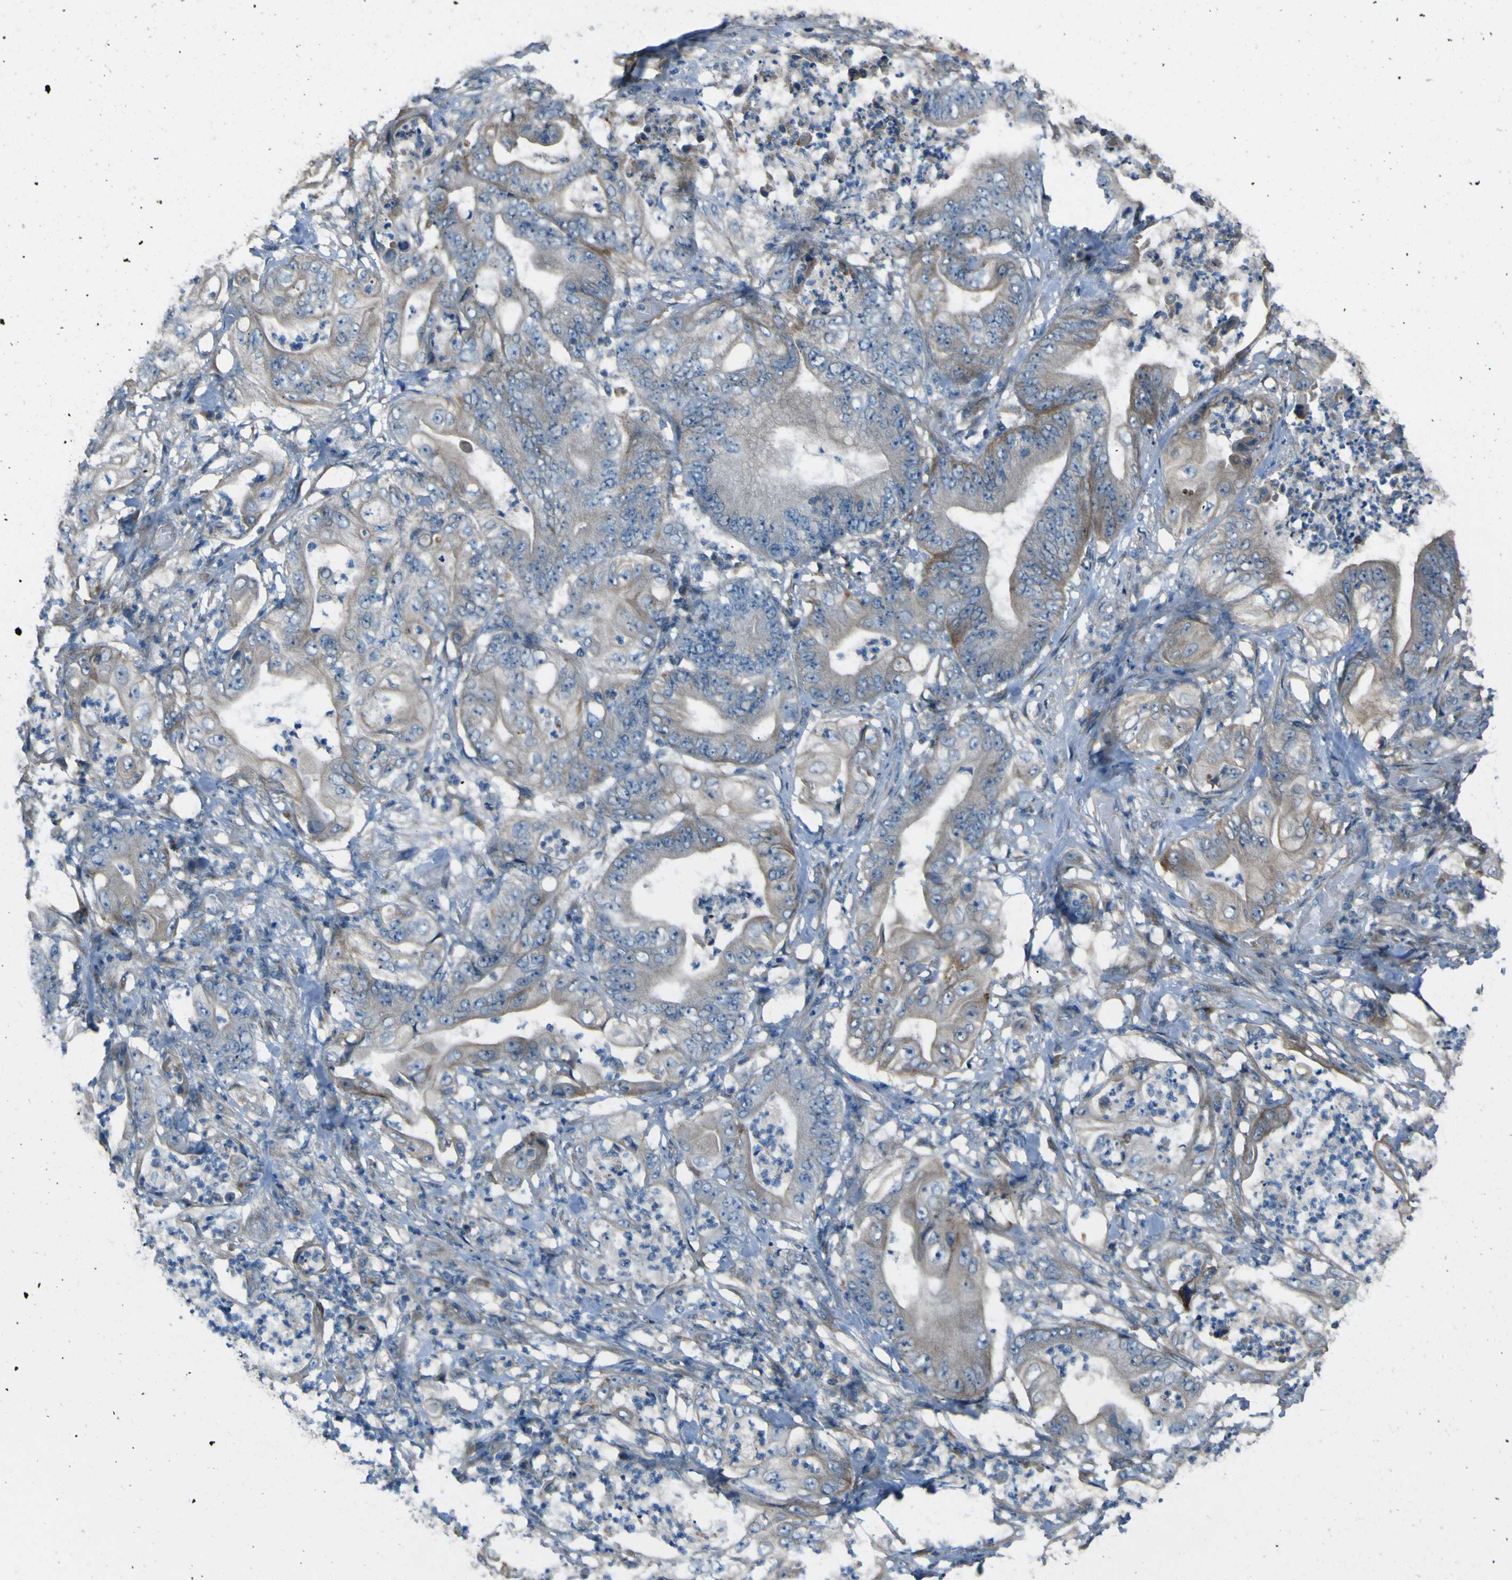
{"staining": {"intensity": "weak", "quantity": "25%-75%", "location": "cytoplasmic/membranous"}, "tissue": "stomach cancer", "cell_type": "Tumor cells", "image_type": "cancer", "snomed": [{"axis": "morphology", "description": "Adenocarcinoma, NOS"}, {"axis": "topography", "description": "Stomach"}], "caption": "A photomicrograph of human stomach cancer stained for a protein reveals weak cytoplasmic/membranous brown staining in tumor cells. (DAB = brown stain, brightfield microscopy at high magnification).", "gene": "NAALADL2", "patient": {"sex": "female", "age": 73}}